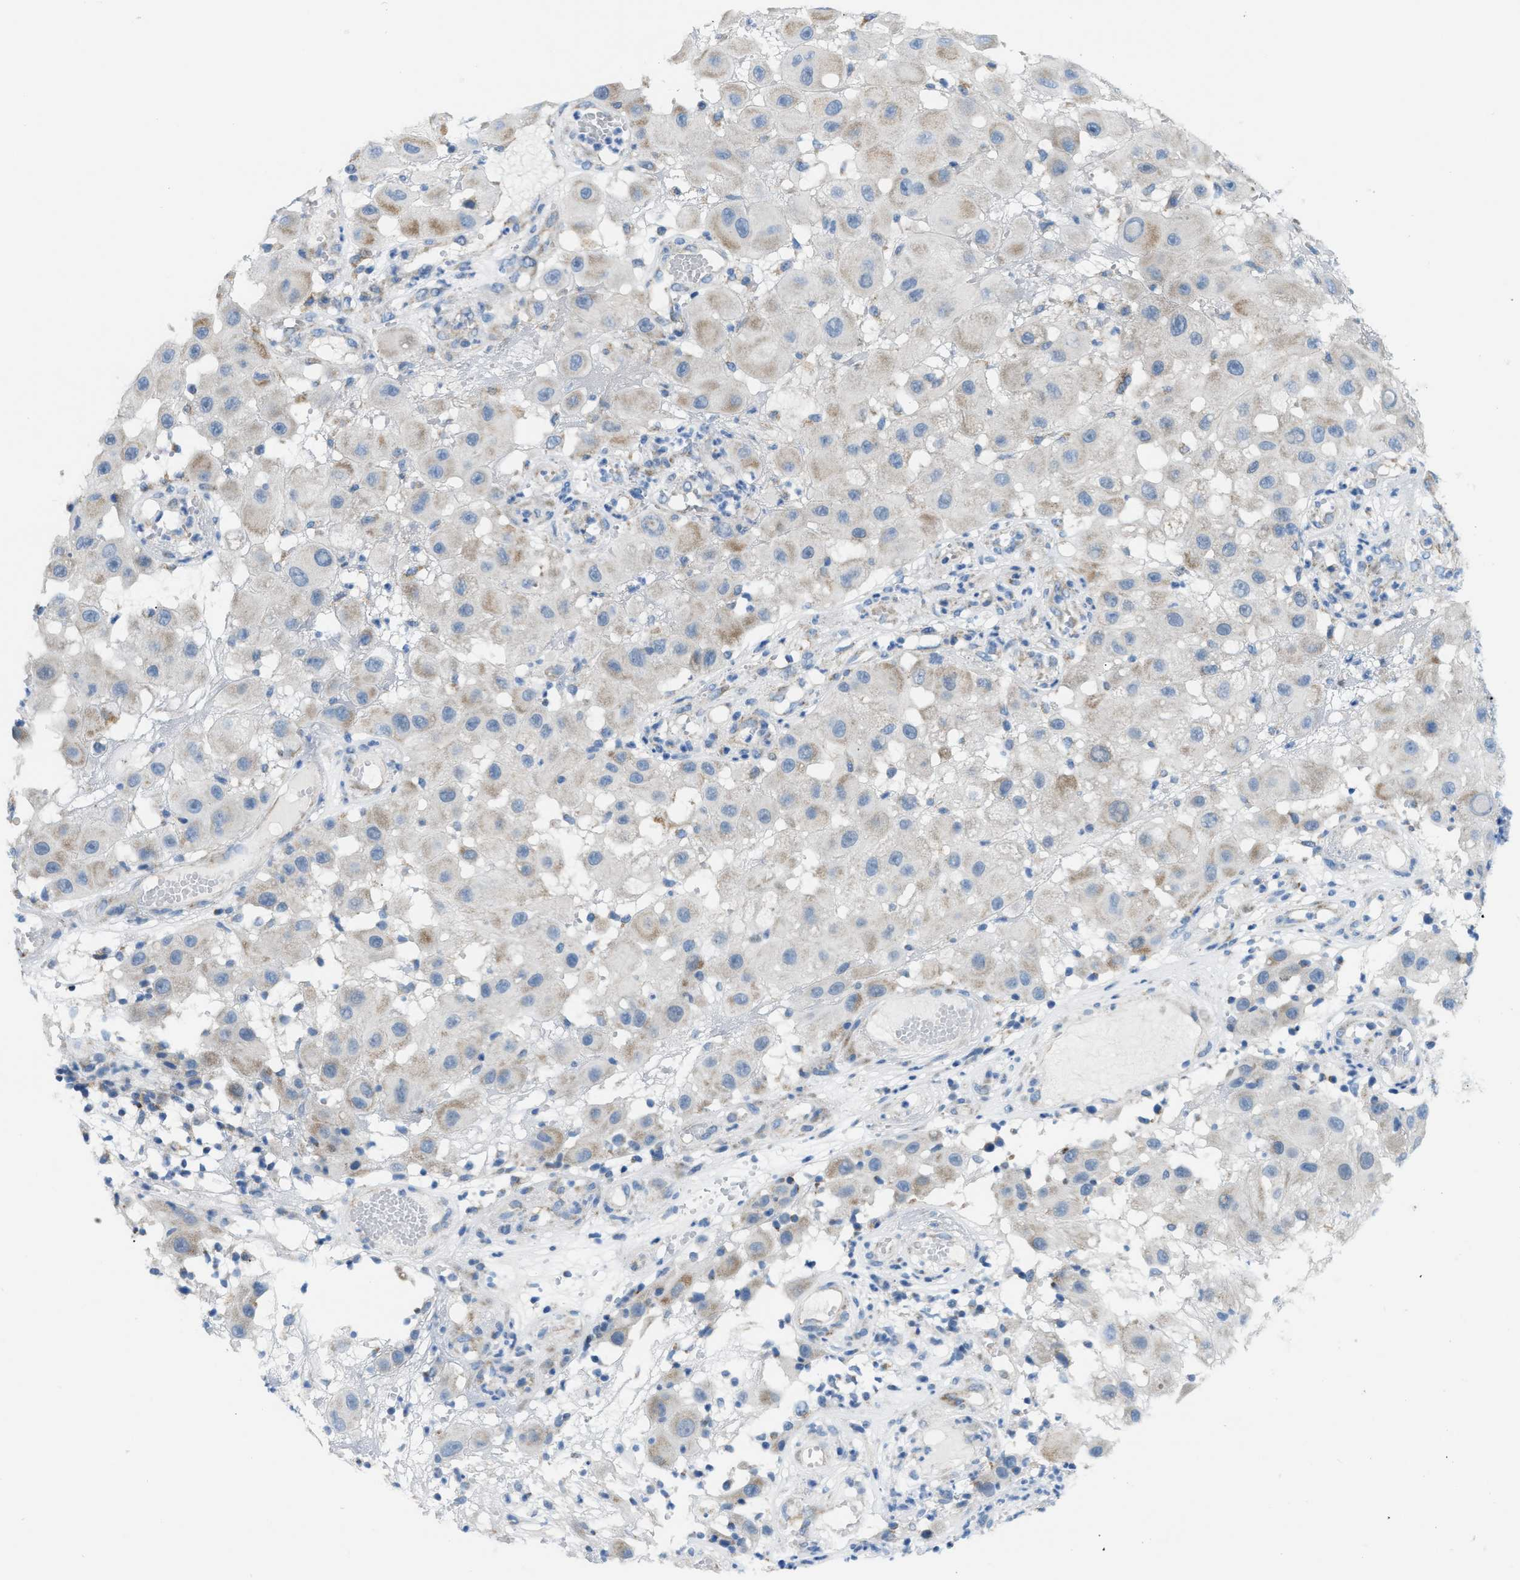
{"staining": {"intensity": "weak", "quantity": "<25%", "location": "cytoplasmic/membranous"}, "tissue": "melanoma", "cell_type": "Tumor cells", "image_type": "cancer", "snomed": [{"axis": "morphology", "description": "Malignant melanoma, NOS"}, {"axis": "topography", "description": "Skin"}], "caption": "Tumor cells show no significant protein positivity in melanoma.", "gene": "JADE1", "patient": {"sex": "female", "age": 81}}